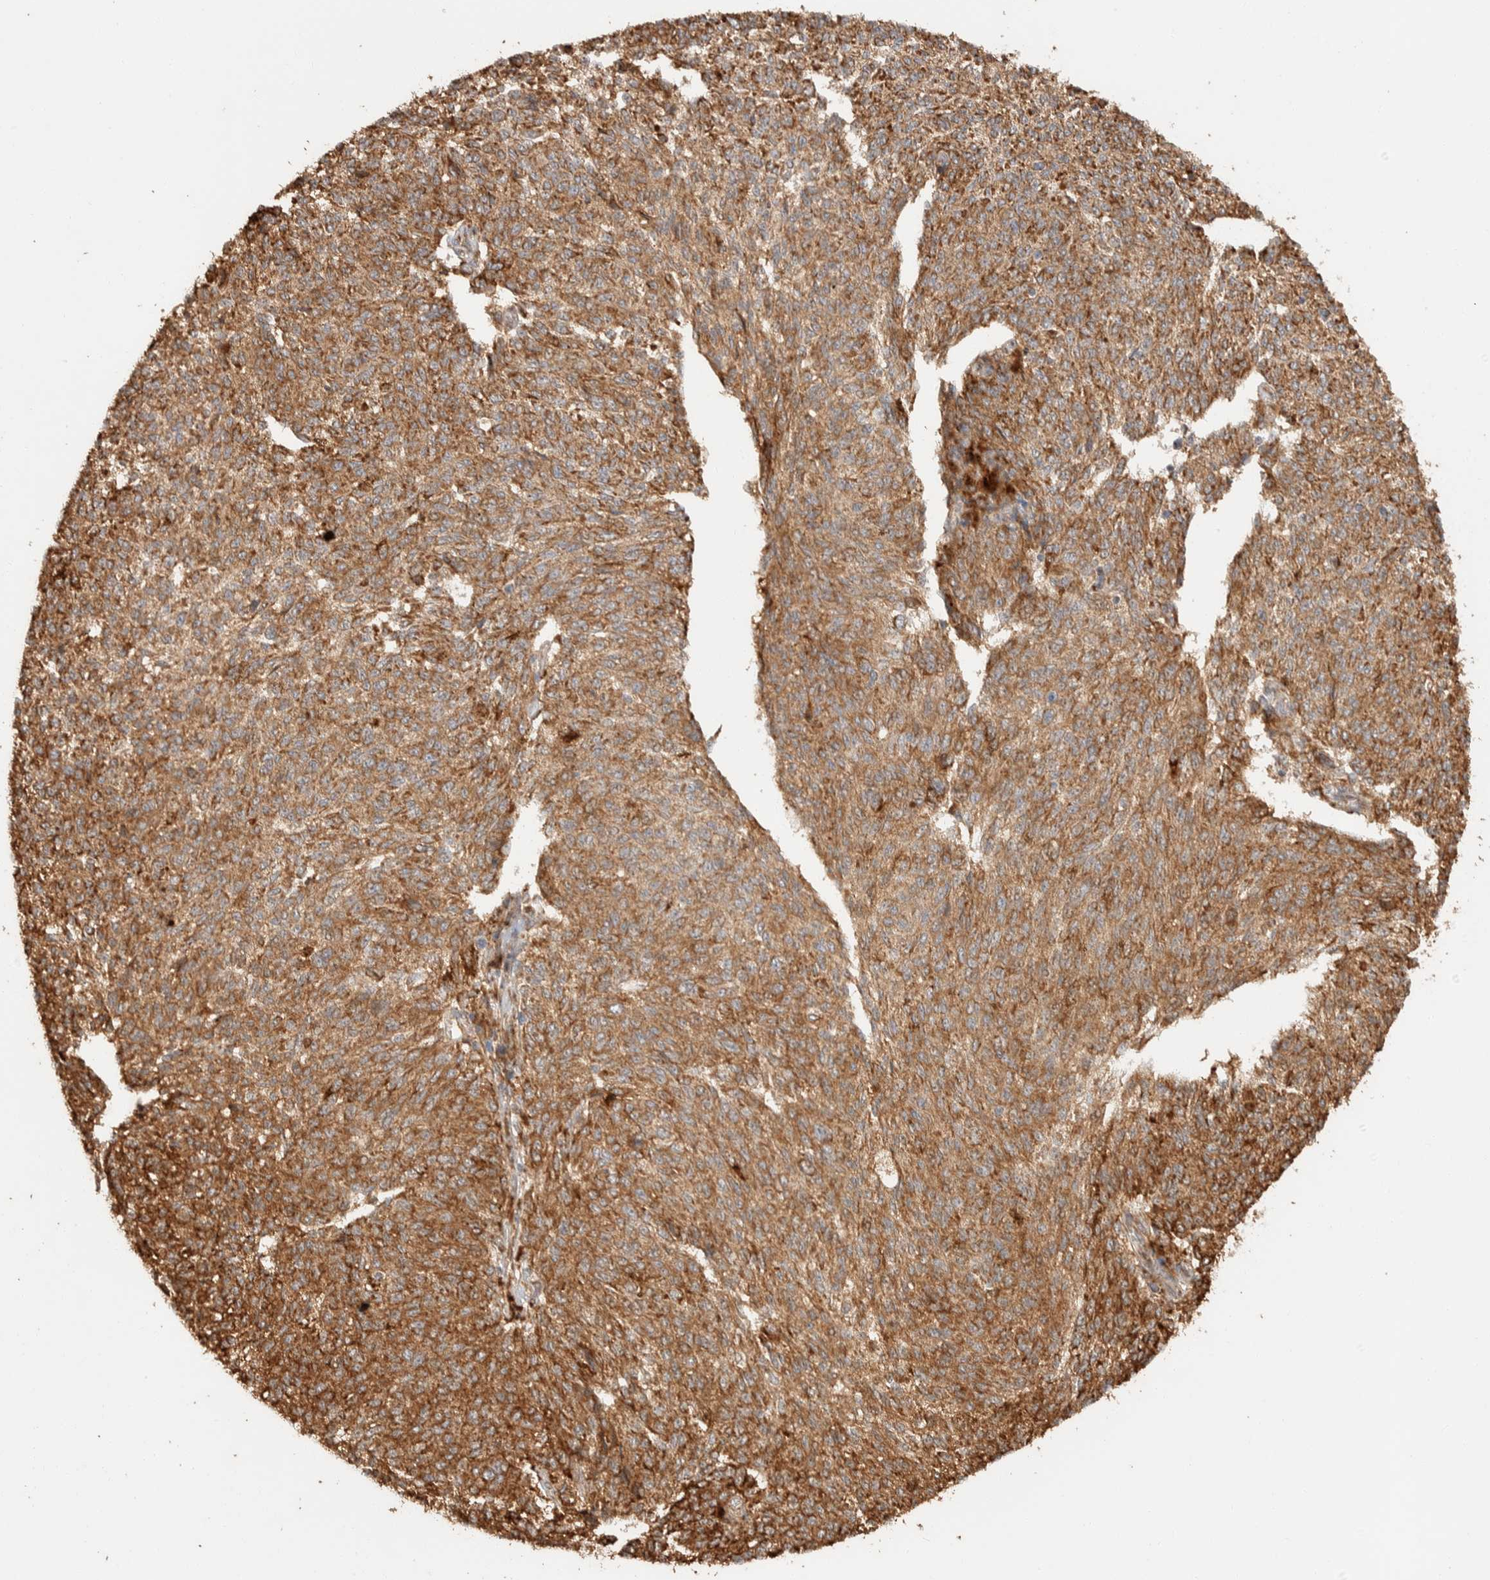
{"staining": {"intensity": "moderate", "quantity": ">75%", "location": "cytoplasmic/membranous"}, "tissue": "melanoma", "cell_type": "Tumor cells", "image_type": "cancer", "snomed": [{"axis": "morphology", "description": "Malignant melanoma, NOS"}, {"axis": "topography", "description": "Skin"}], "caption": "This image displays immunohistochemistry staining of human melanoma, with medium moderate cytoplasmic/membranous positivity in approximately >75% of tumor cells.", "gene": "KIF9", "patient": {"sex": "female", "age": 72}}